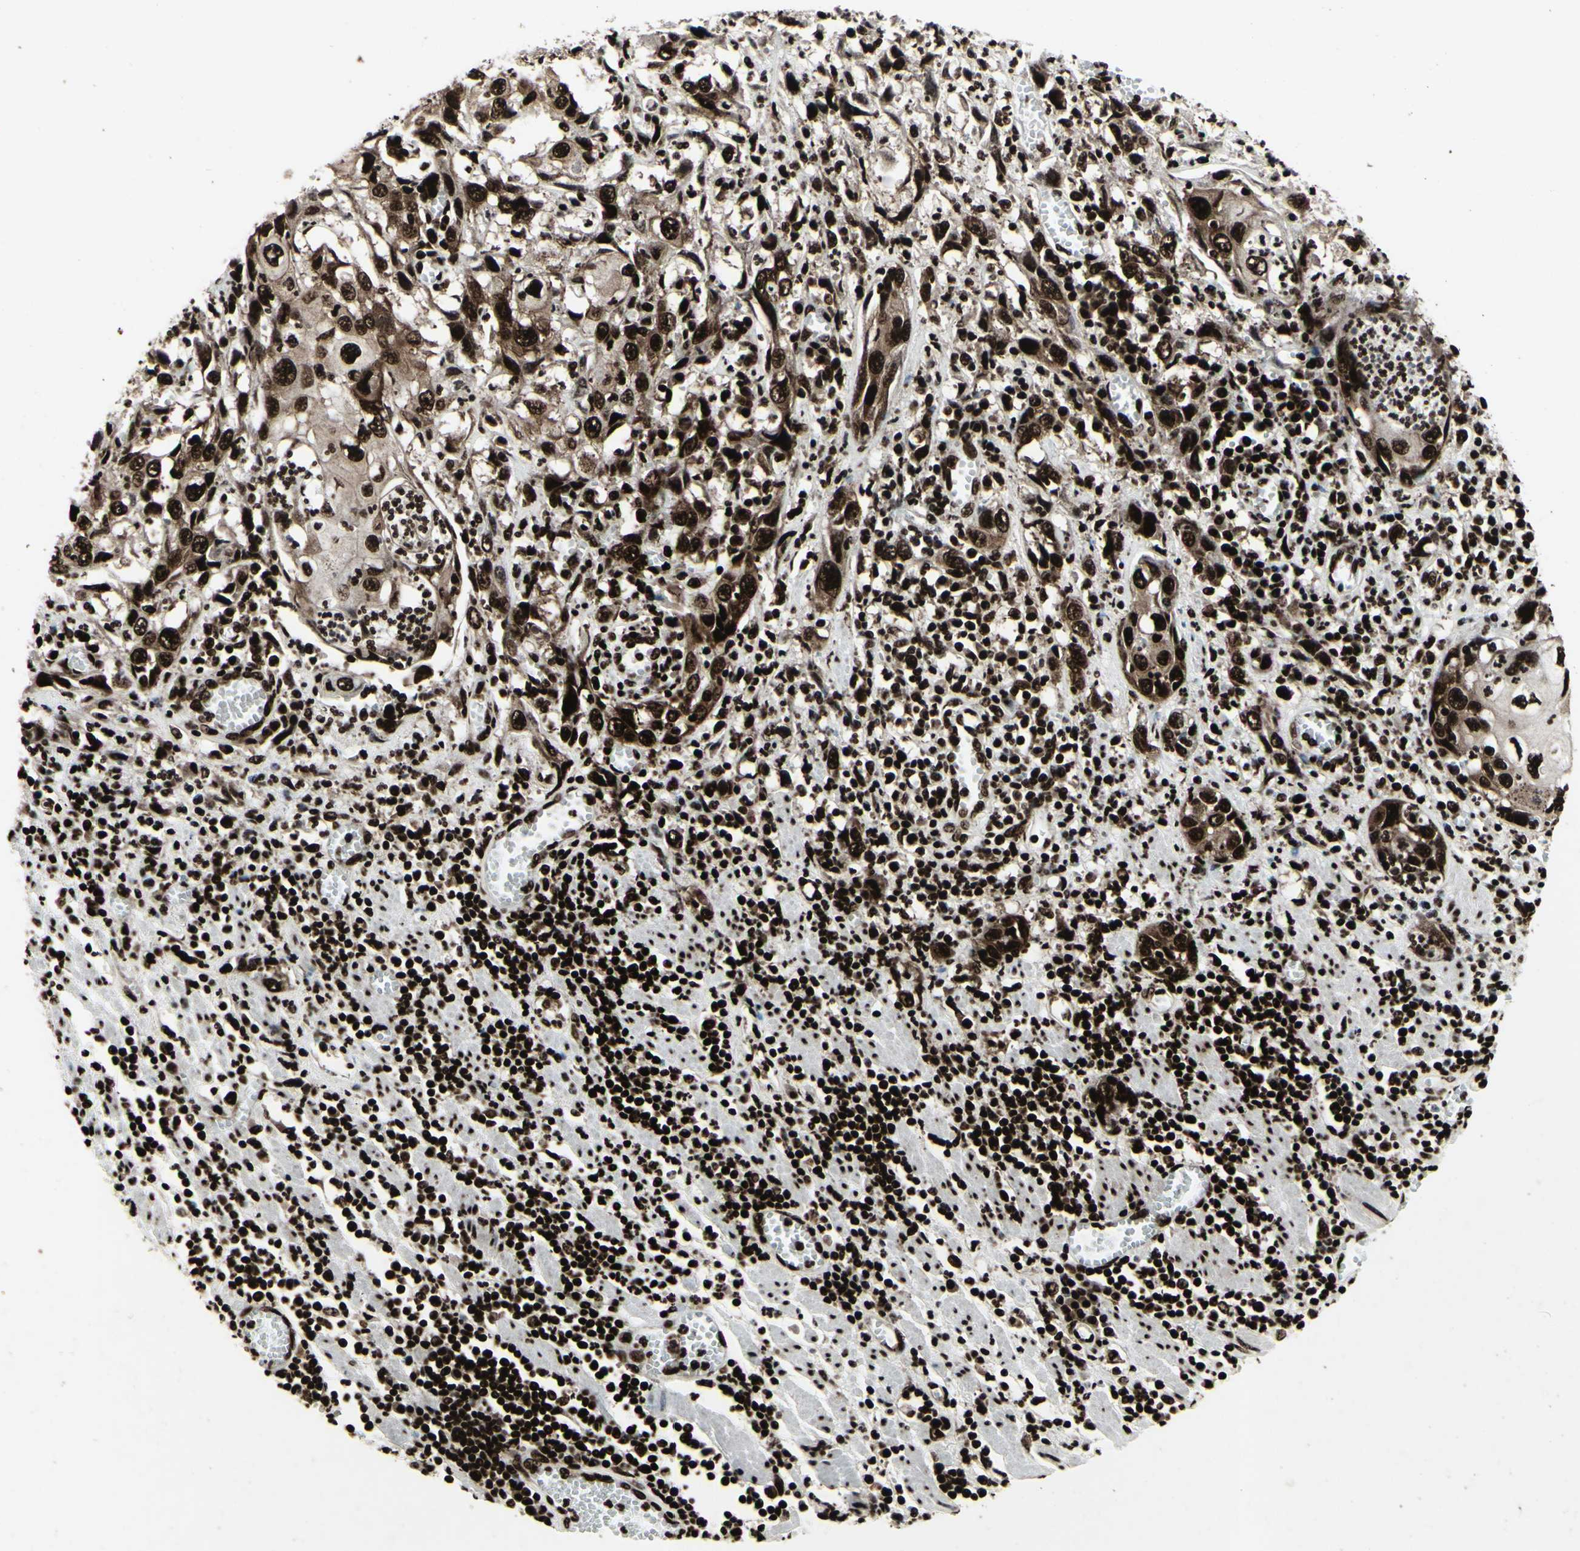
{"staining": {"intensity": "strong", "quantity": ">75%", "location": "nuclear"}, "tissue": "esophagus", "cell_type": "Squamous epithelial cells", "image_type": "normal", "snomed": [{"axis": "morphology", "description": "Normal tissue, NOS"}, {"axis": "morphology", "description": "Squamous cell carcinoma, NOS"}, {"axis": "topography", "description": "Esophagus"}], "caption": "A high-resolution image shows immunohistochemistry (IHC) staining of benign esophagus, which reveals strong nuclear staining in about >75% of squamous epithelial cells.", "gene": "U2AF2", "patient": {"sex": "male", "age": 65}}